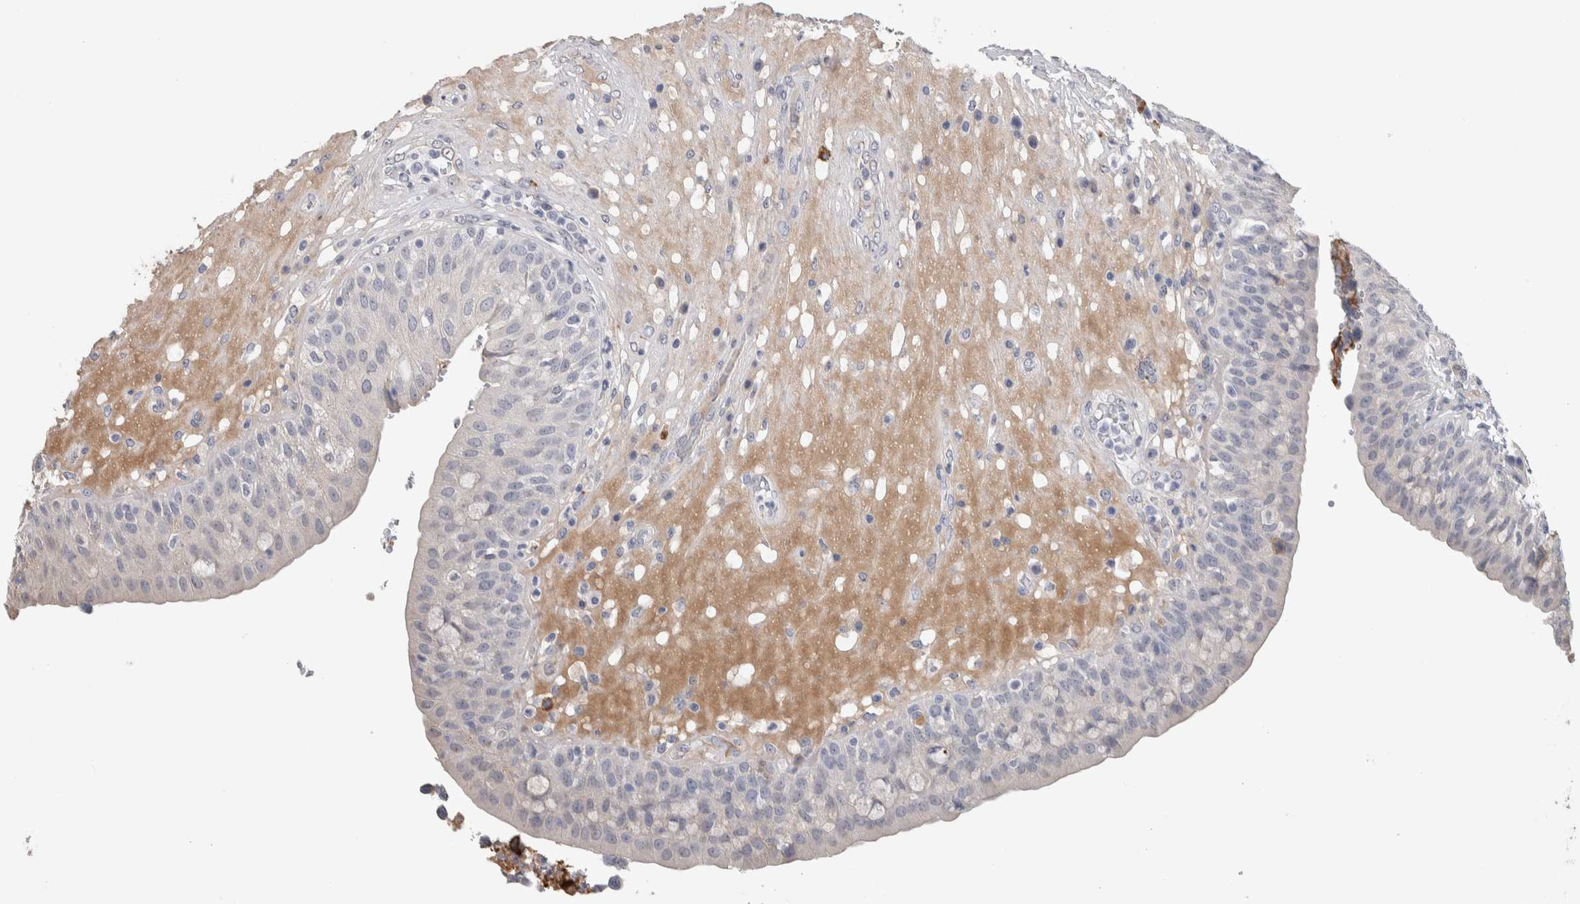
{"staining": {"intensity": "negative", "quantity": "none", "location": "none"}, "tissue": "urinary bladder", "cell_type": "Urothelial cells", "image_type": "normal", "snomed": [{"axis": "morphology", "description": "Normal tissue, NOS"}, {"axis": "topography", "description": "Urinary bladder"}], "caption": "Immunohistochemistry of benign urinary bladder demonstrates no positivity in urothelial cells. The staining is performed using DAB brown chromogen with nuclei counter-stained in using hematoxylin.", "gene": "TMEM102", "patient": {"sex": "female", "age": 62}}